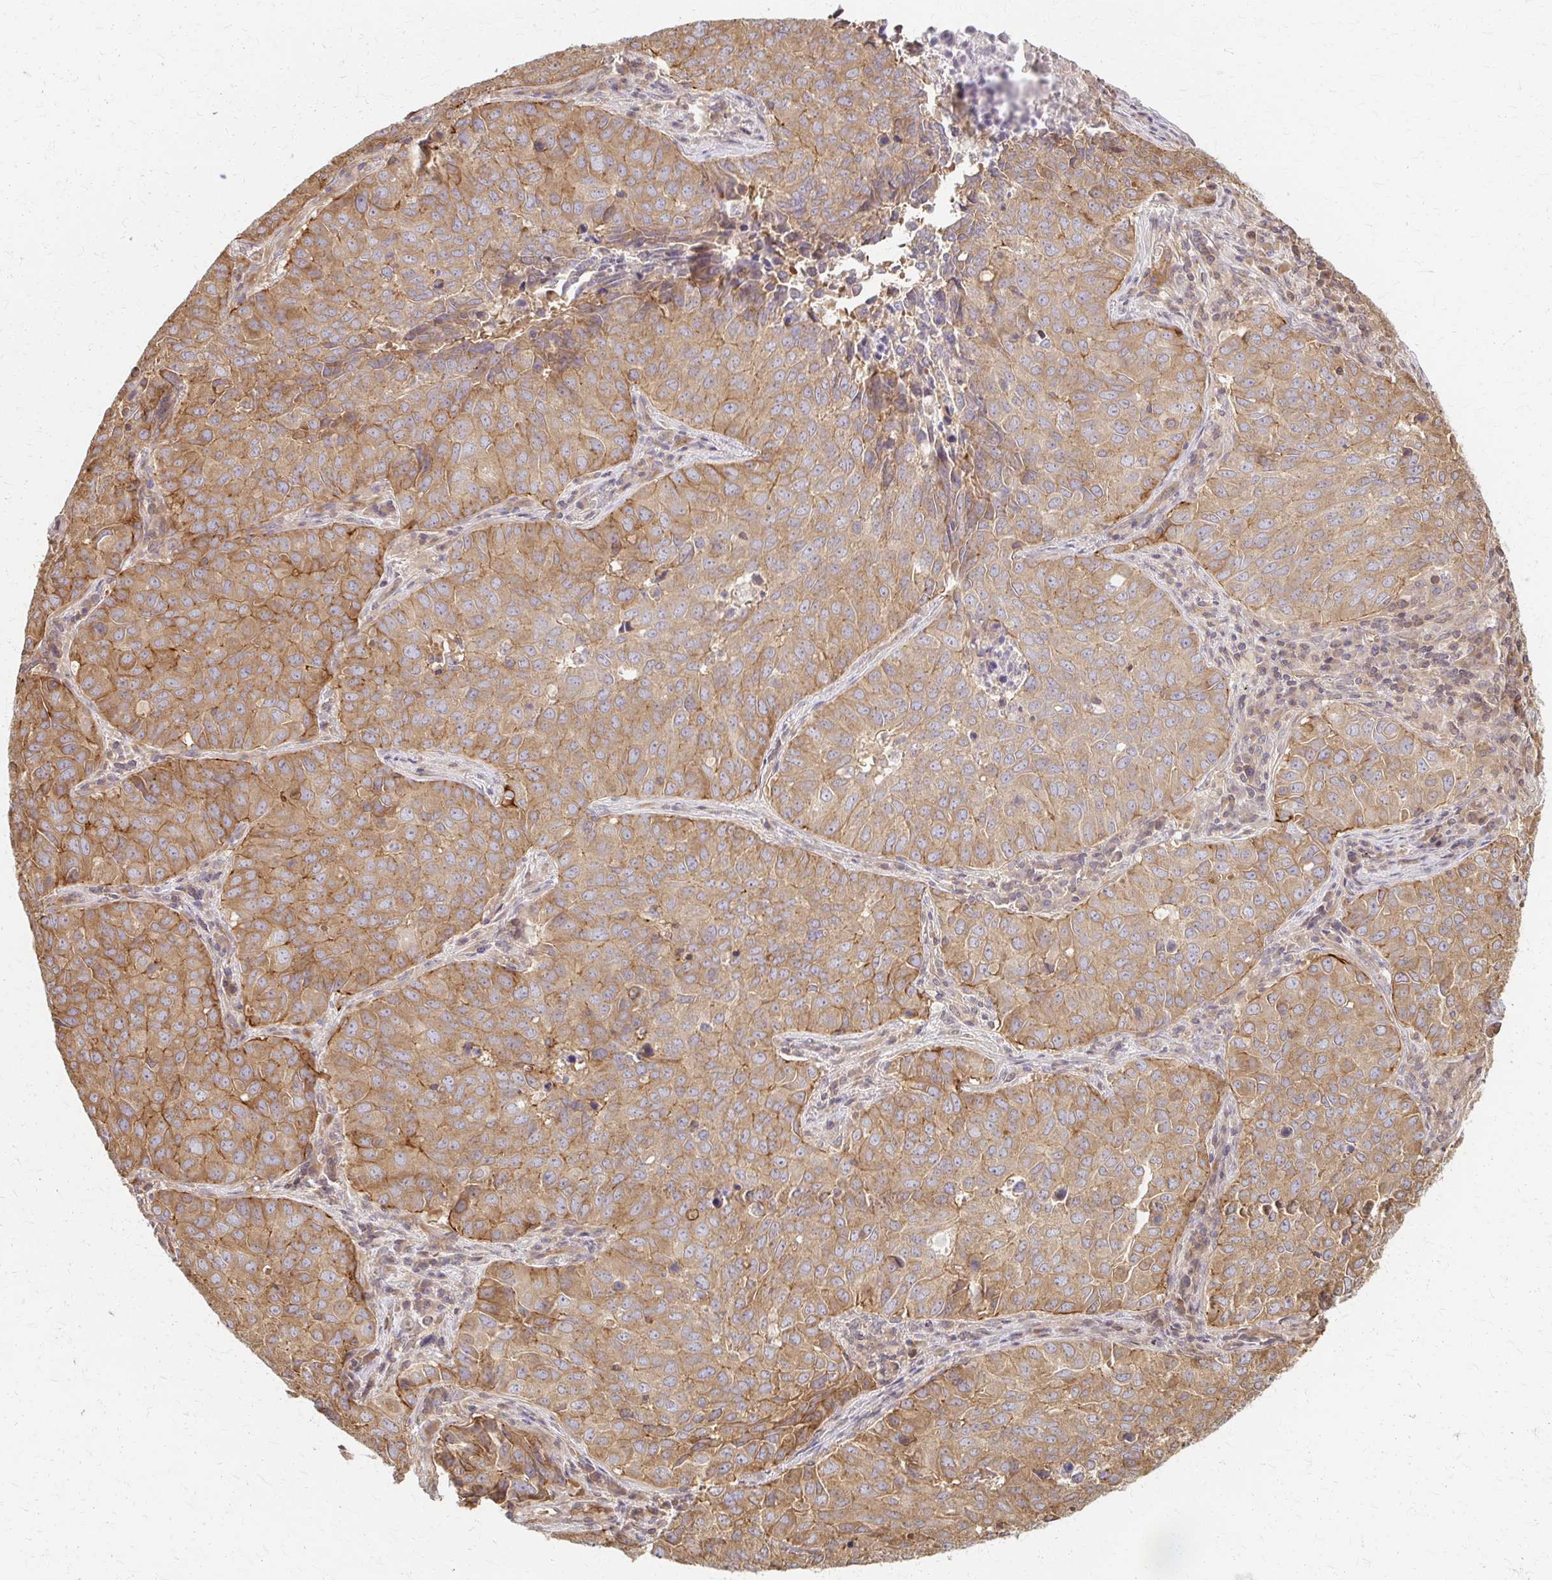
{"staining": {"intensity": "moderate", "quantity": ">75%", "location": "cytoplasmic/membranous"}, "tissue": "lung cancer", "cell_type": "Tumor cells", "image_type": "cancer", "snomed": [{"axis": "morphology", "description": "Adenocarcinoma, NOS"}, {"axis": "topography", "description": "Lung"}], "caption": "Human adenocarcinoma (lung) stained with a brown dye reveals moderate cytoplasmic/membranous positive staining in about >75% of tumor cells.", "gene": "ARHGAP35", "patient": {"sex": "female", "age": 50}}